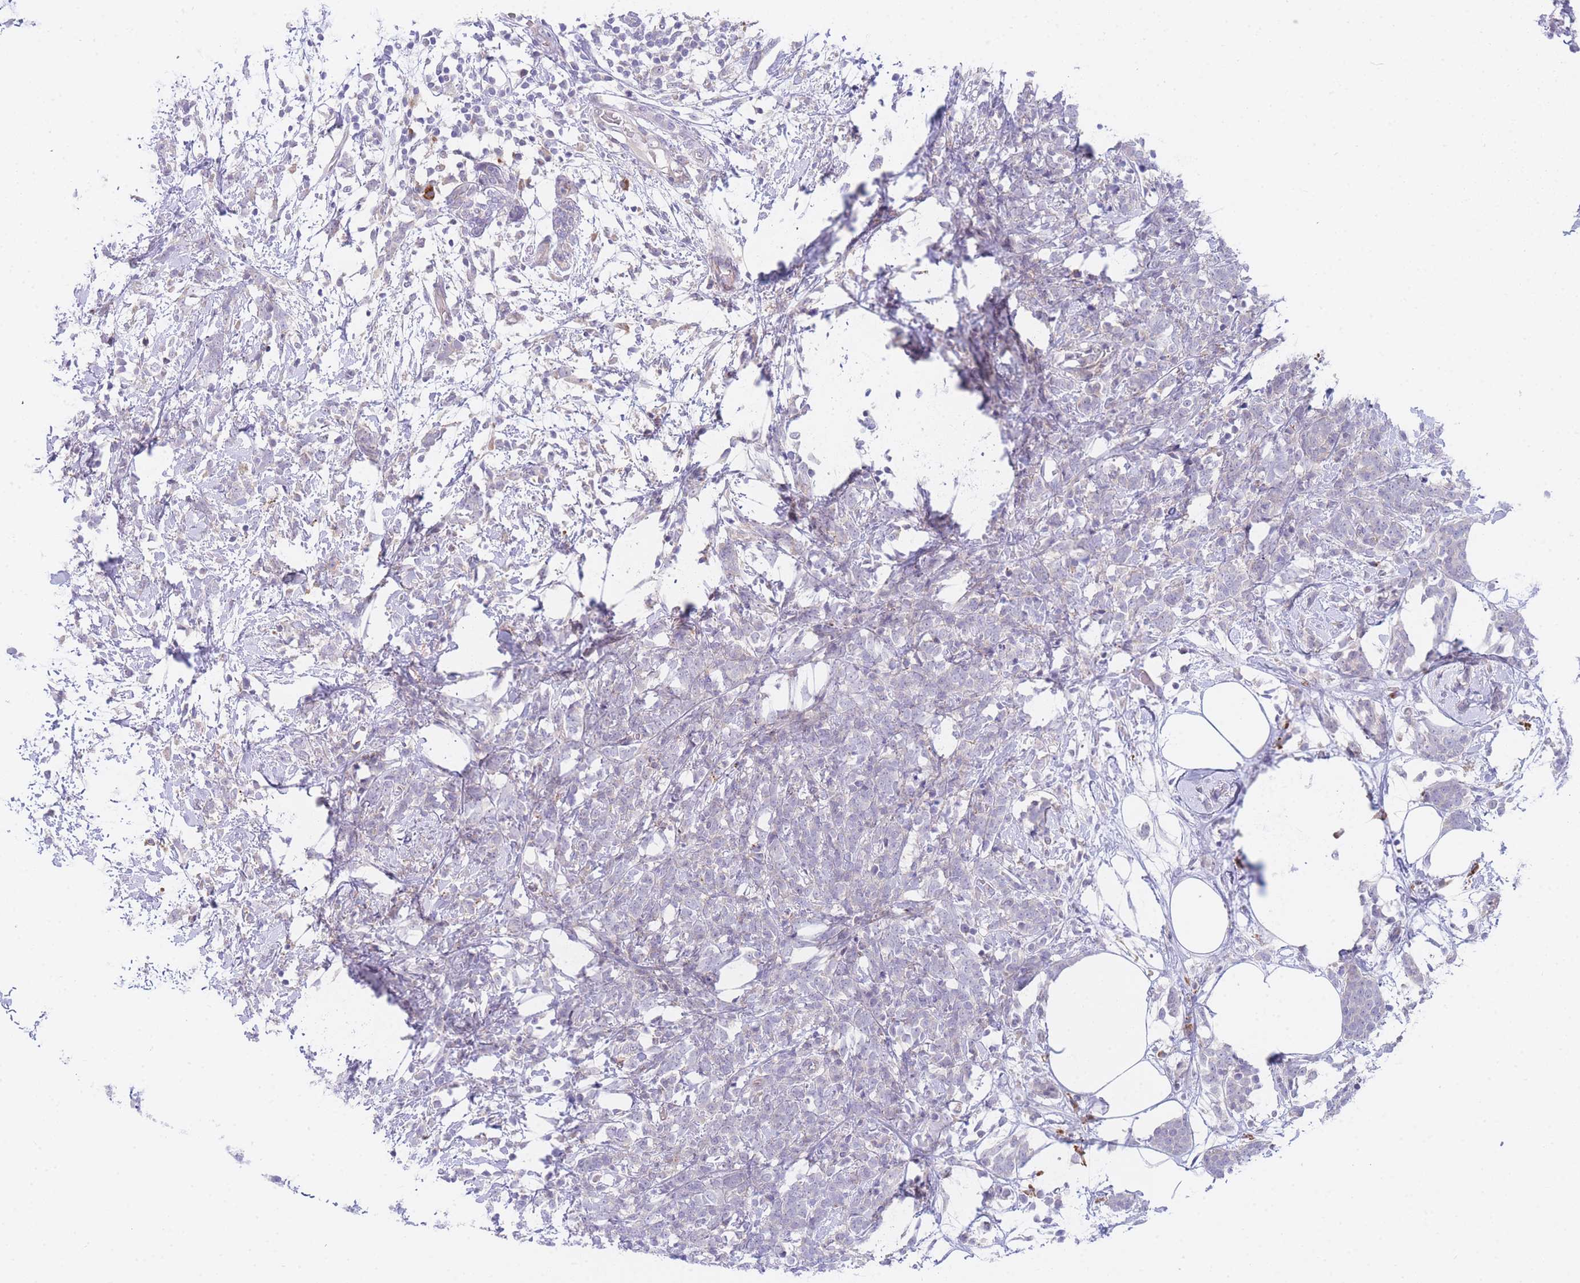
{"staining": {"intensity": "negative", "quantity": "none", "location": "none"}, "tissue": "breast cancer", "cell_type": "Tumor cells", "image_type": "cancer", "snomed": [{"axis": "morphology", "description": "Lobular carcinoma"}, {"axis": "topography", "description": "Breast"}], "caption": "The image demonstrates no staining of tumor cells in breast lobular carcinoma.", "gene": "ZNF510", "patient": {"sex": "female", "age": 58}}